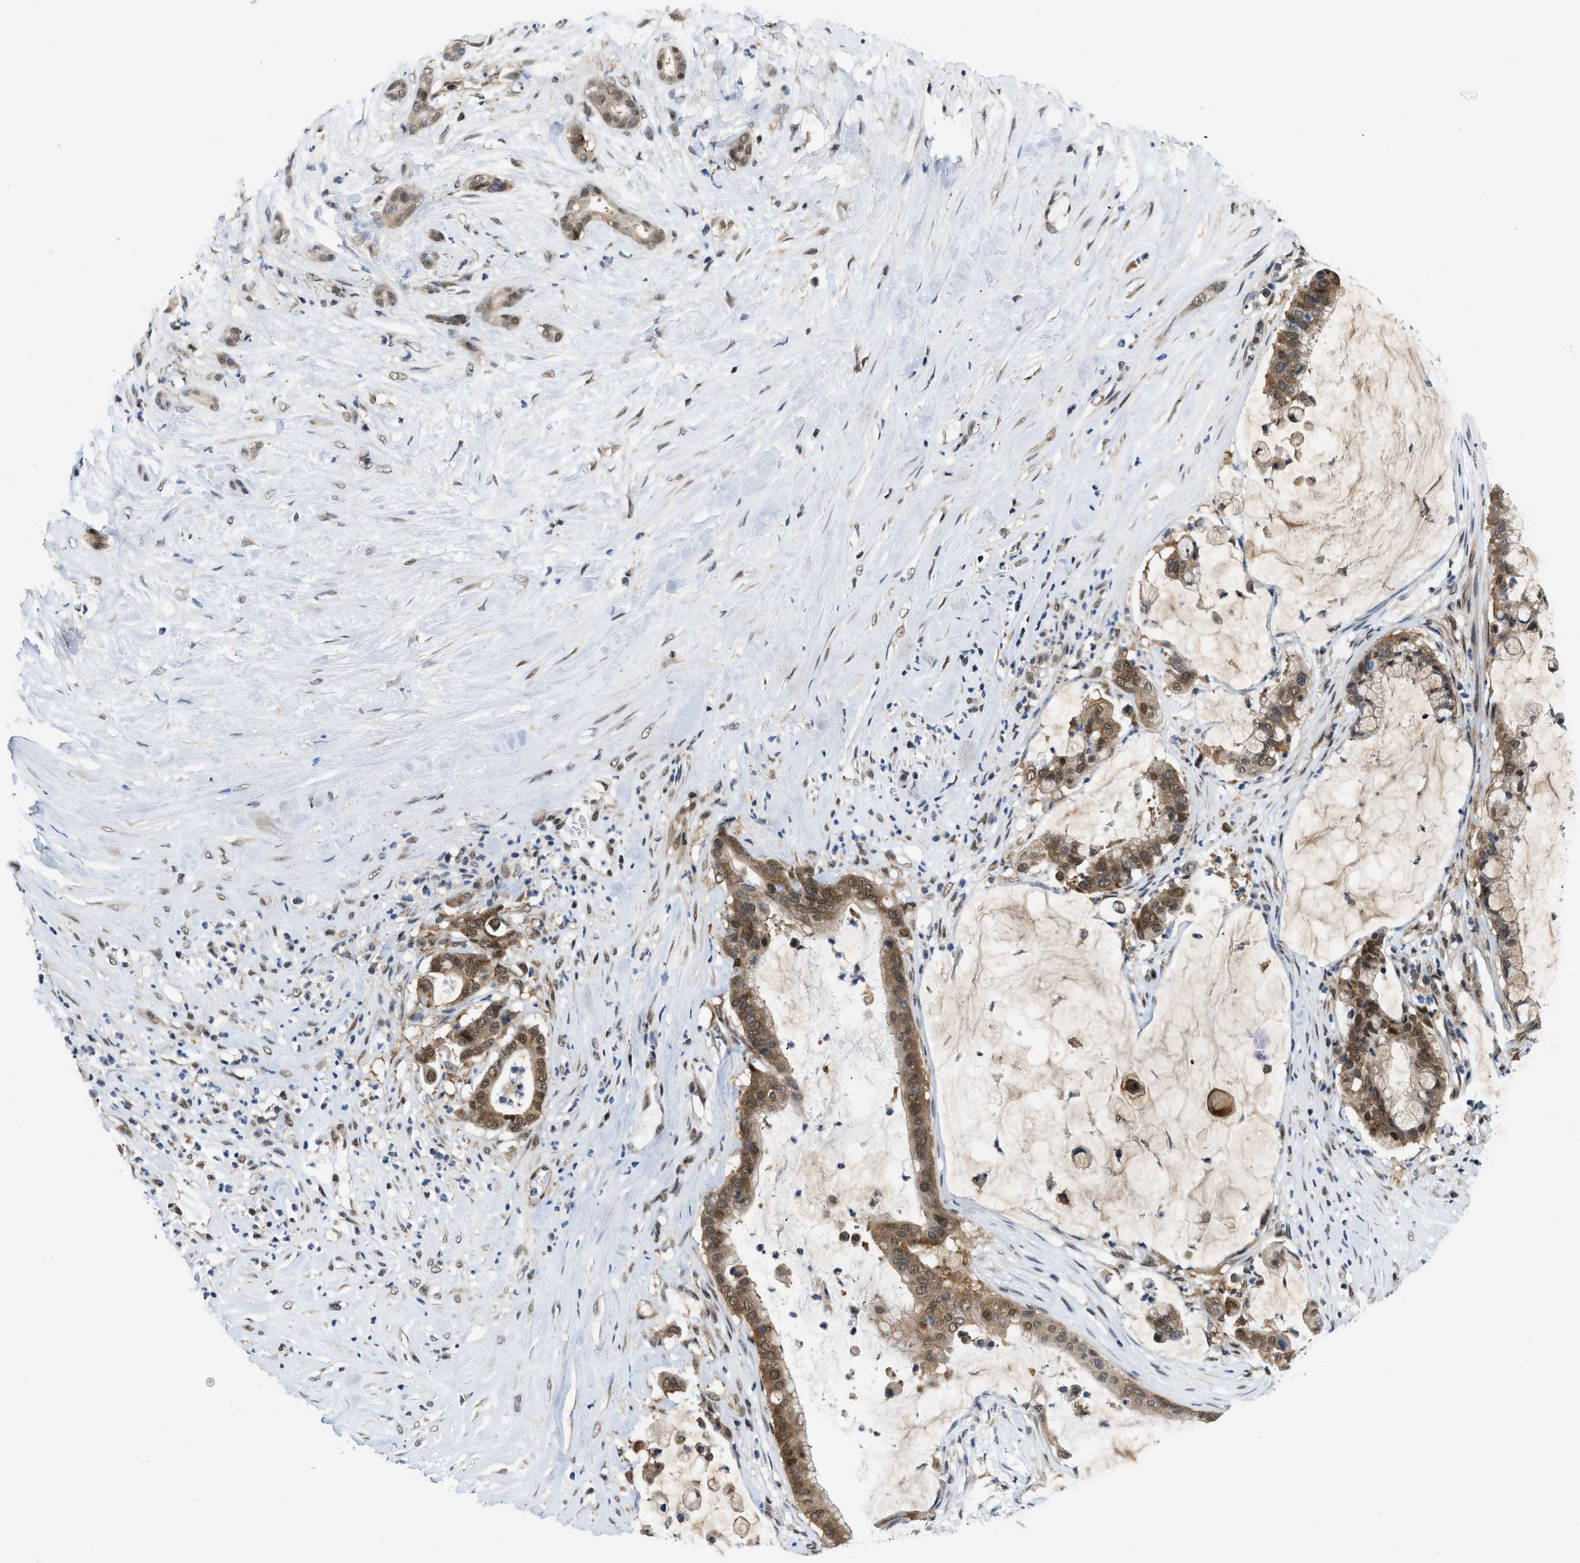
{"staining": {"intensity": "moderate", "quantity": ">75%", "location": "cytoplasmic/membranous,nuclear"}, "tissue": "pancreatic cancer", "cell_type": "Tumor cells", "image_type": "cancer", "snomed": [{"axis": "morphology", "description": "Adenocarcinoma, NOS"}, {"axis": "topography", "description": "Pancreas"}], "caption": "Tumor cells show moderate cytoplasmic/membranous and nuclear expression in about >75% of cells in adenocarcinoma (pancreatic).", "gene": "ATF7IP", "patient": {"sex": "male", "age": 41}}